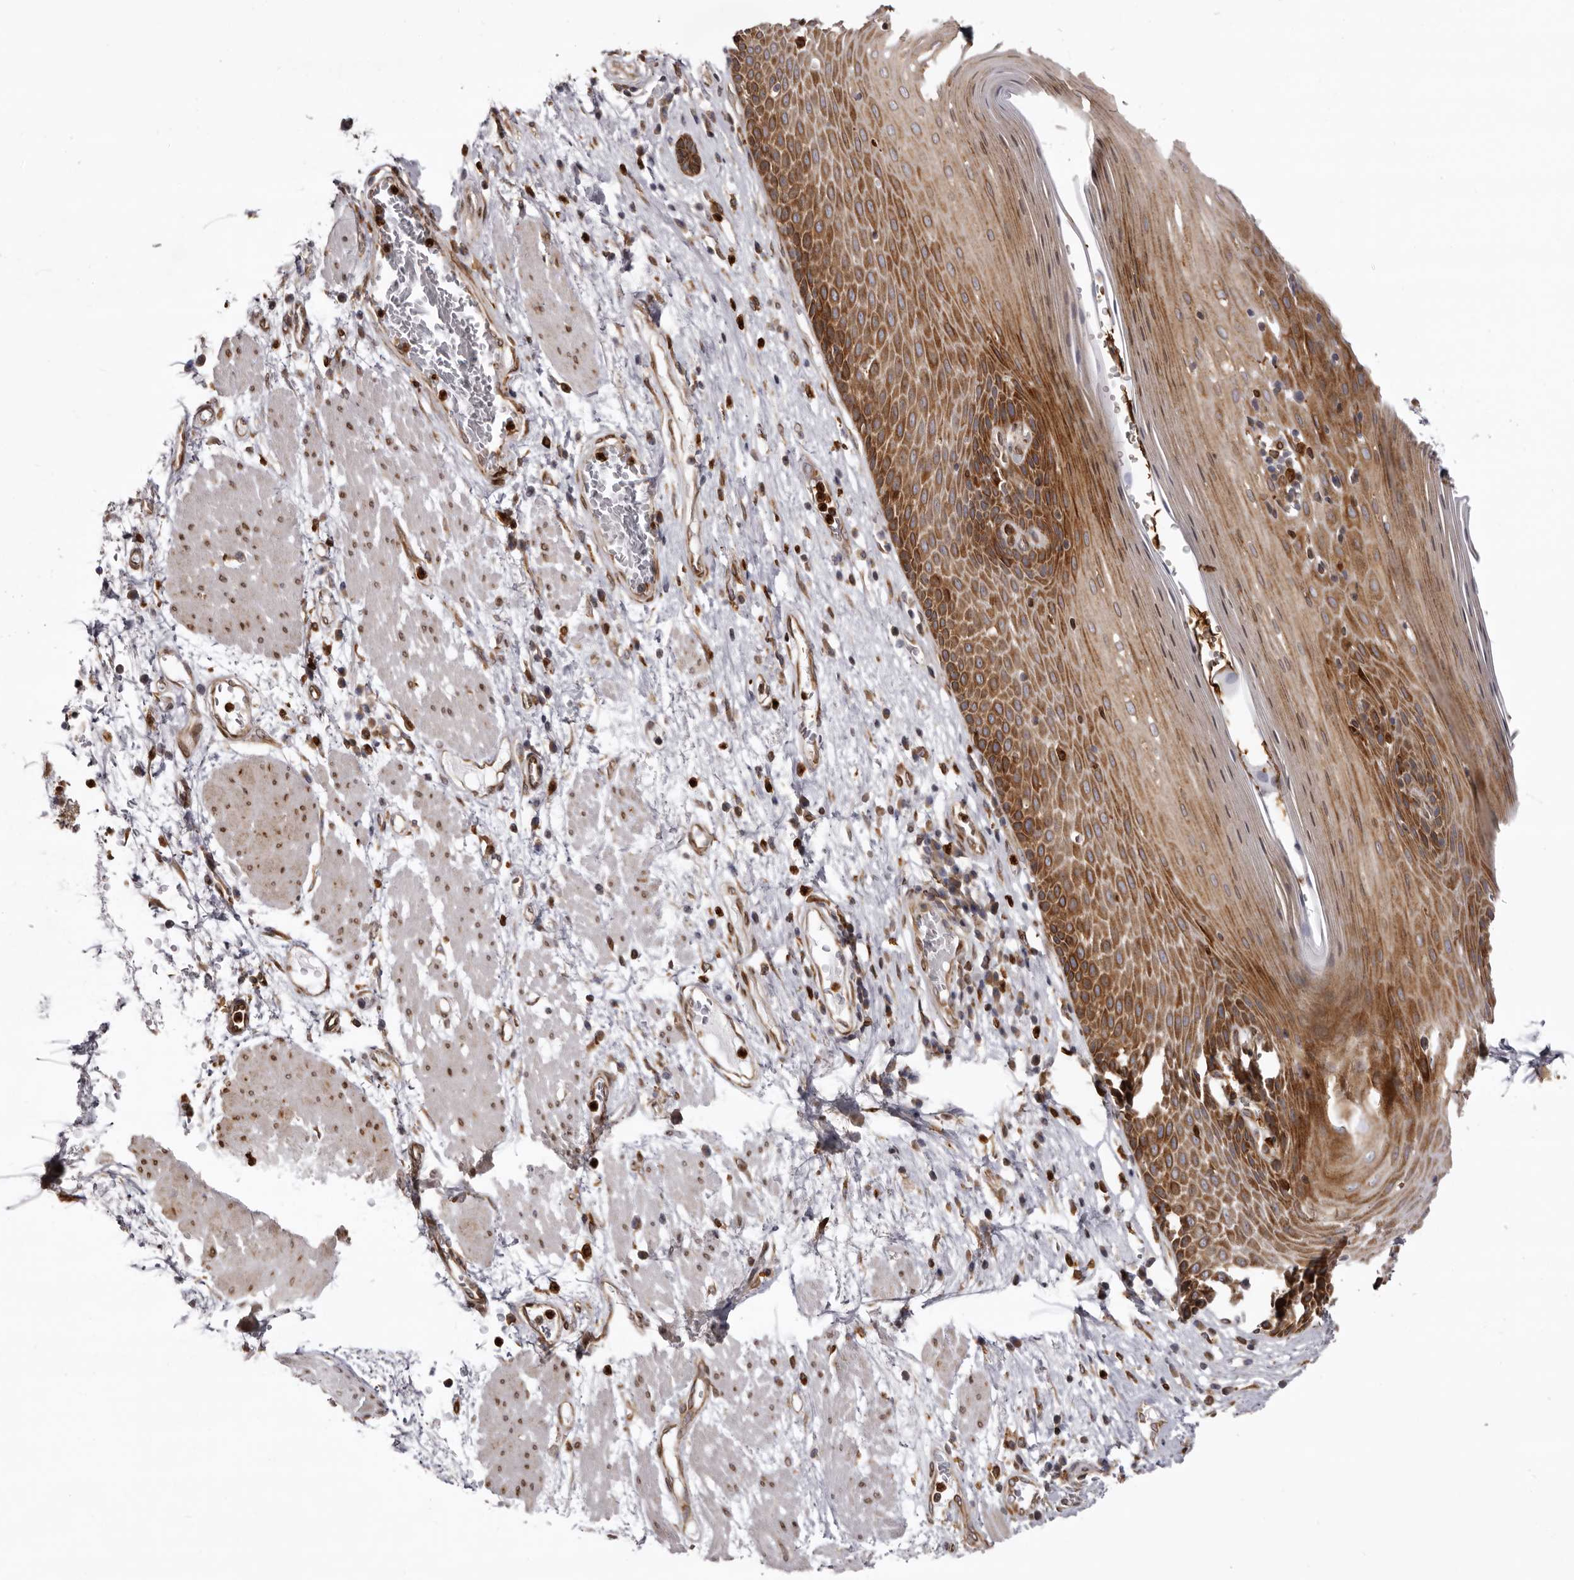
{"staining": {"intensity": "moderate", "quantity": ">75%", "location": "cytoplasmic/membranous"}, "tissue": "esophagus", "cell_type": "Squamous epithelial cells", "image_type": "normal", "snomed": [{"axis": "morphology", "description": "Normal tissue, NOS"}, {"axis": "morphology", "description": "Adenocarcinoma, NOS"}, {"axis": "topography", "description": "Esophagus"}], "caption": "Immunohistochemical staining of benign human esophagus demonstrates >75% levels of moderate cytoplasmic/membranous protein expression in approximately >75% of squamous epithelial cells.", "gene": "C4orf3", "patient": {"sex": "male", "age": 62}}